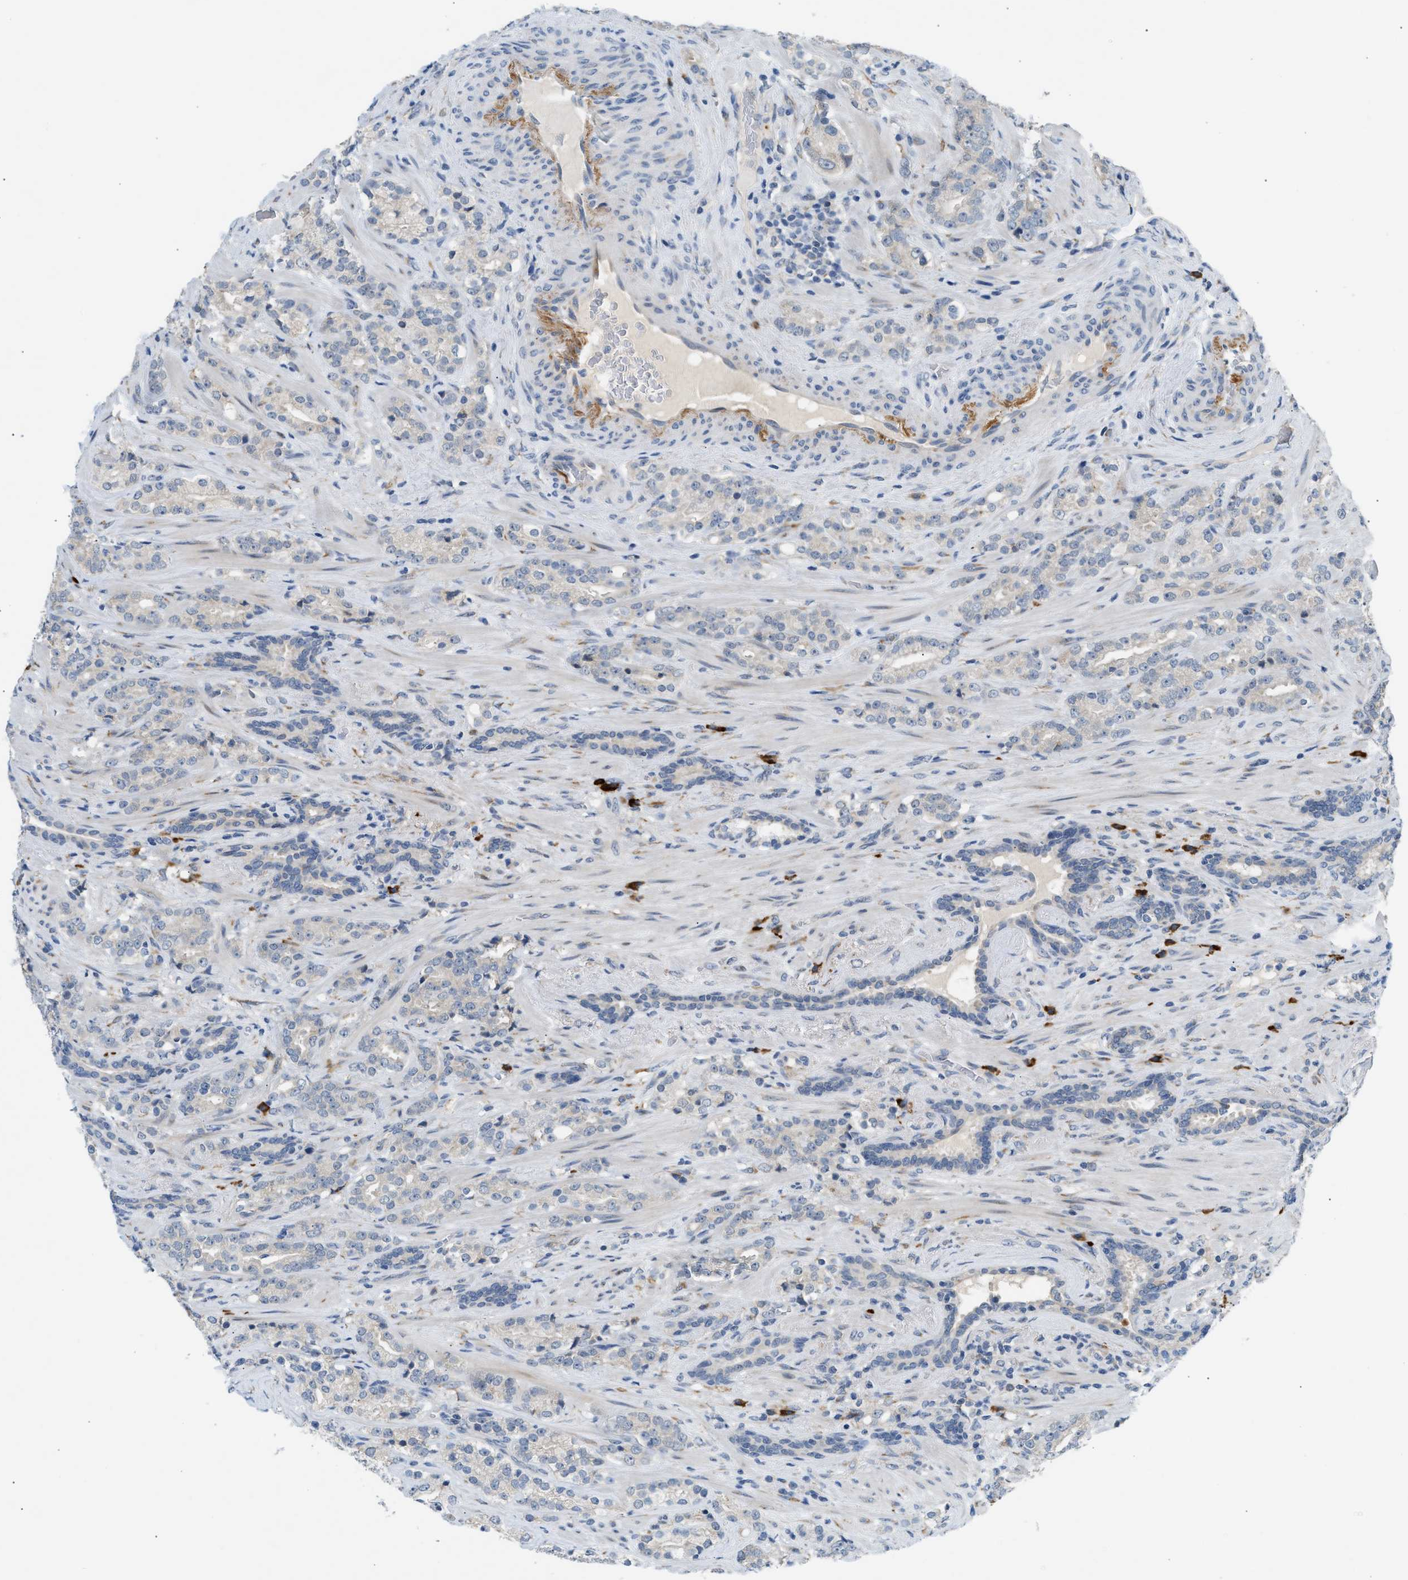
{"staining": {"intensity": "weak", "quantity": "<25%", "location": "cytoplasmic/membranous"}, "tissue": "prostate cancer", "cell_type": "Tumor cells", "image_type": "cancer", "snomed": [{"axis": "morphology", "description": "Adenocarcinoma, High grade"}, {"axis": "topography", "description": "Prostate"}], "caption": "High power microscopy photomicrograph of an immunohistochemistry (IHC) micrograph of prostate cancer (adenocarcinoma (high-grade)), revealing no significant expression in tumor cells. (Stains: DAB (3,3'-diaminobenzidine) immunohistochemistry with hematoxylin counter stain, Microscopy: brightfield microscopy at high magnification).", "gene": "KCNC2", "patient": {"sex": "male", "age": 71}}